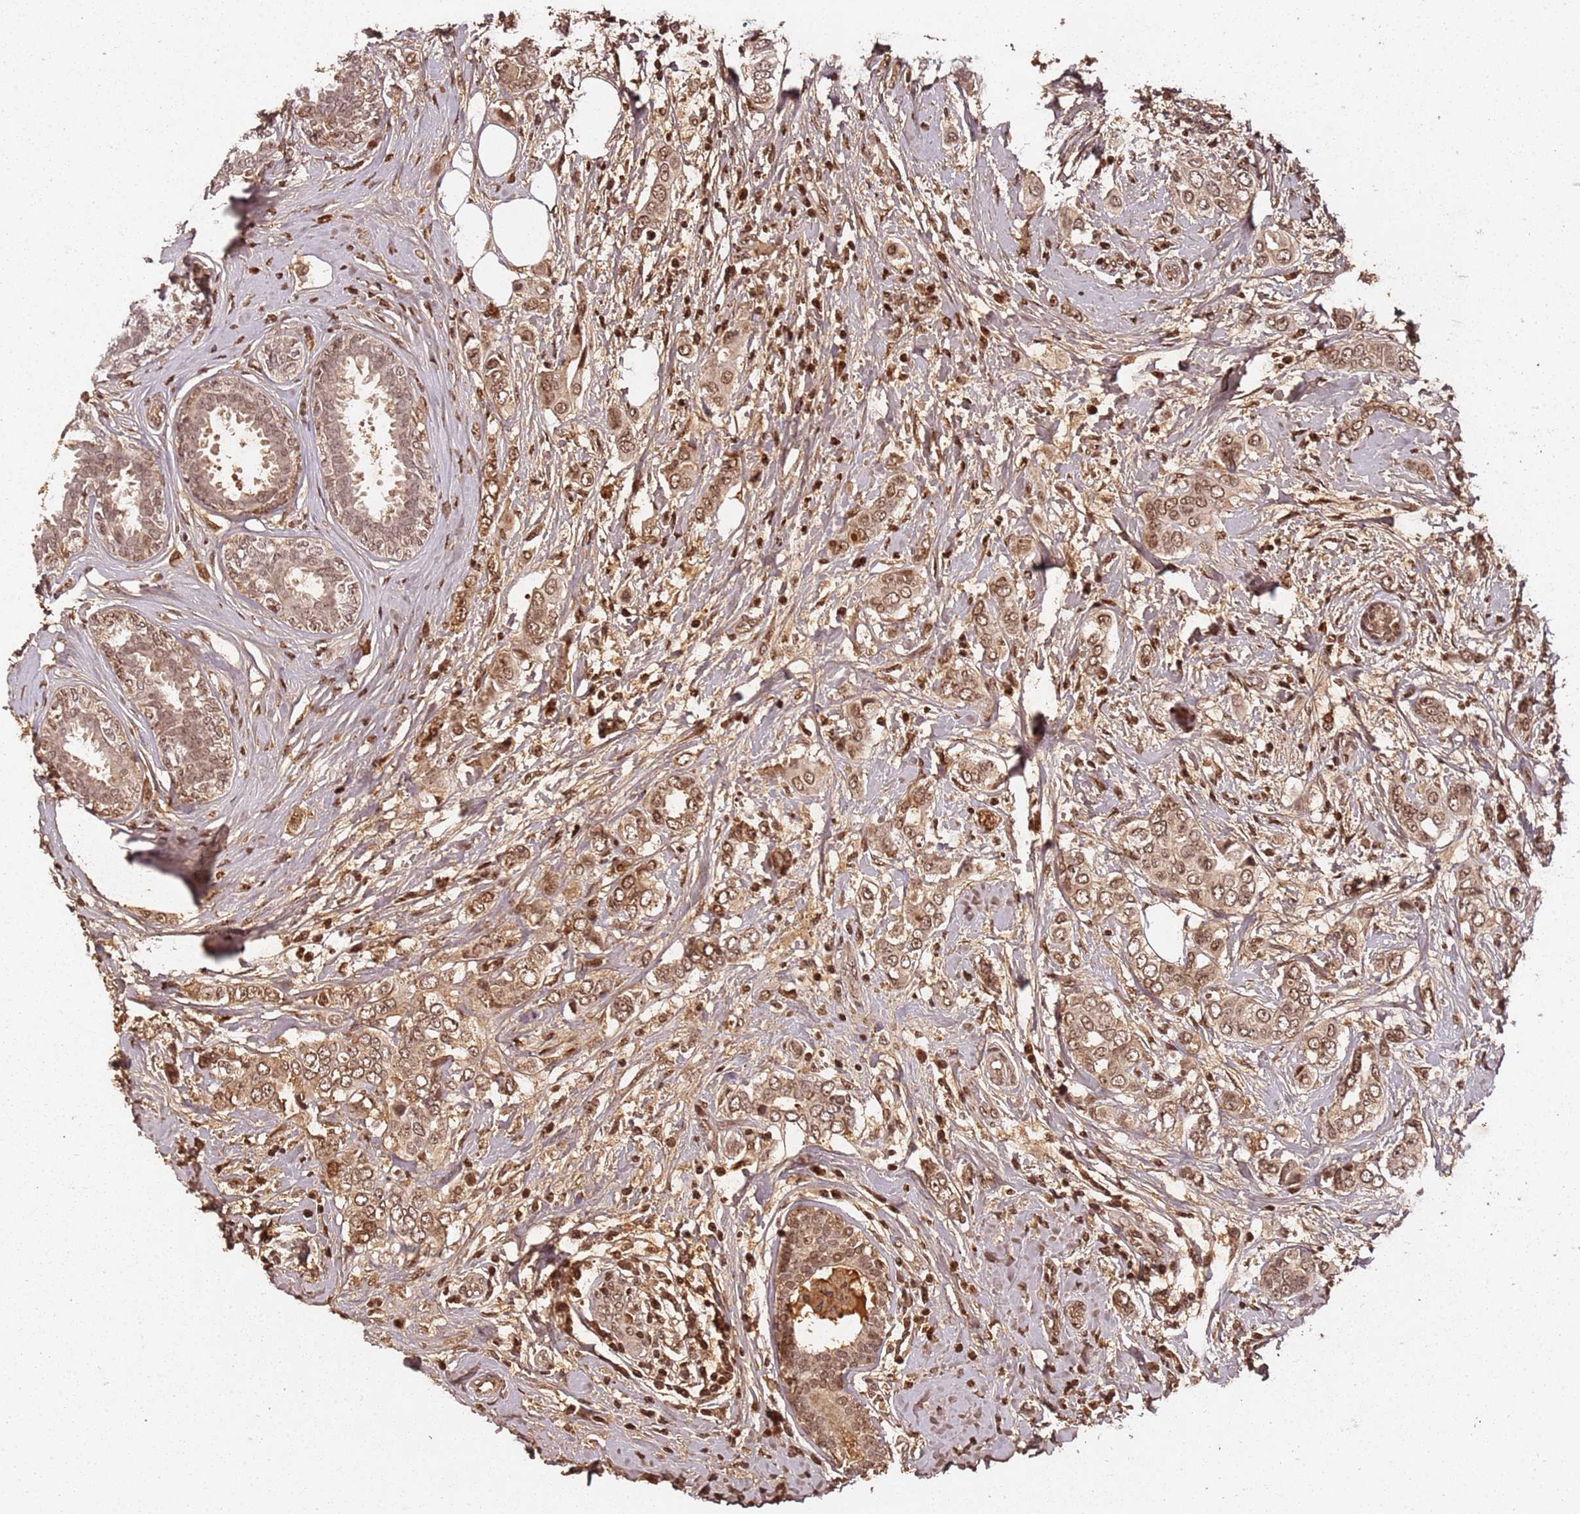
{"staining": {"intensity": "moderate", "quantity": ">75%", "location": "cytoplasmic/membranous,nuclear"}, "tissue": "breast cancer", "cell_type": "Tumor cells", "image_type": "cancer", "snomed": [{"axis": "morphology", "description": "Lobular carcinoma"}, {"axis": "topography", "description": "Breast"}], "caption": "Breast cancer was stained to show a protein in brown. There is medium levels of moderate cytoplasmic/membranous and nuclear positivity in approximately >75% of tumor cells. (DAB (3,3'-diaminobenzidine) = brown stain, brightfield microscopy at high magnification).", "gene": "COL1A2", "patient": {"sex": "female", "age": 51}}